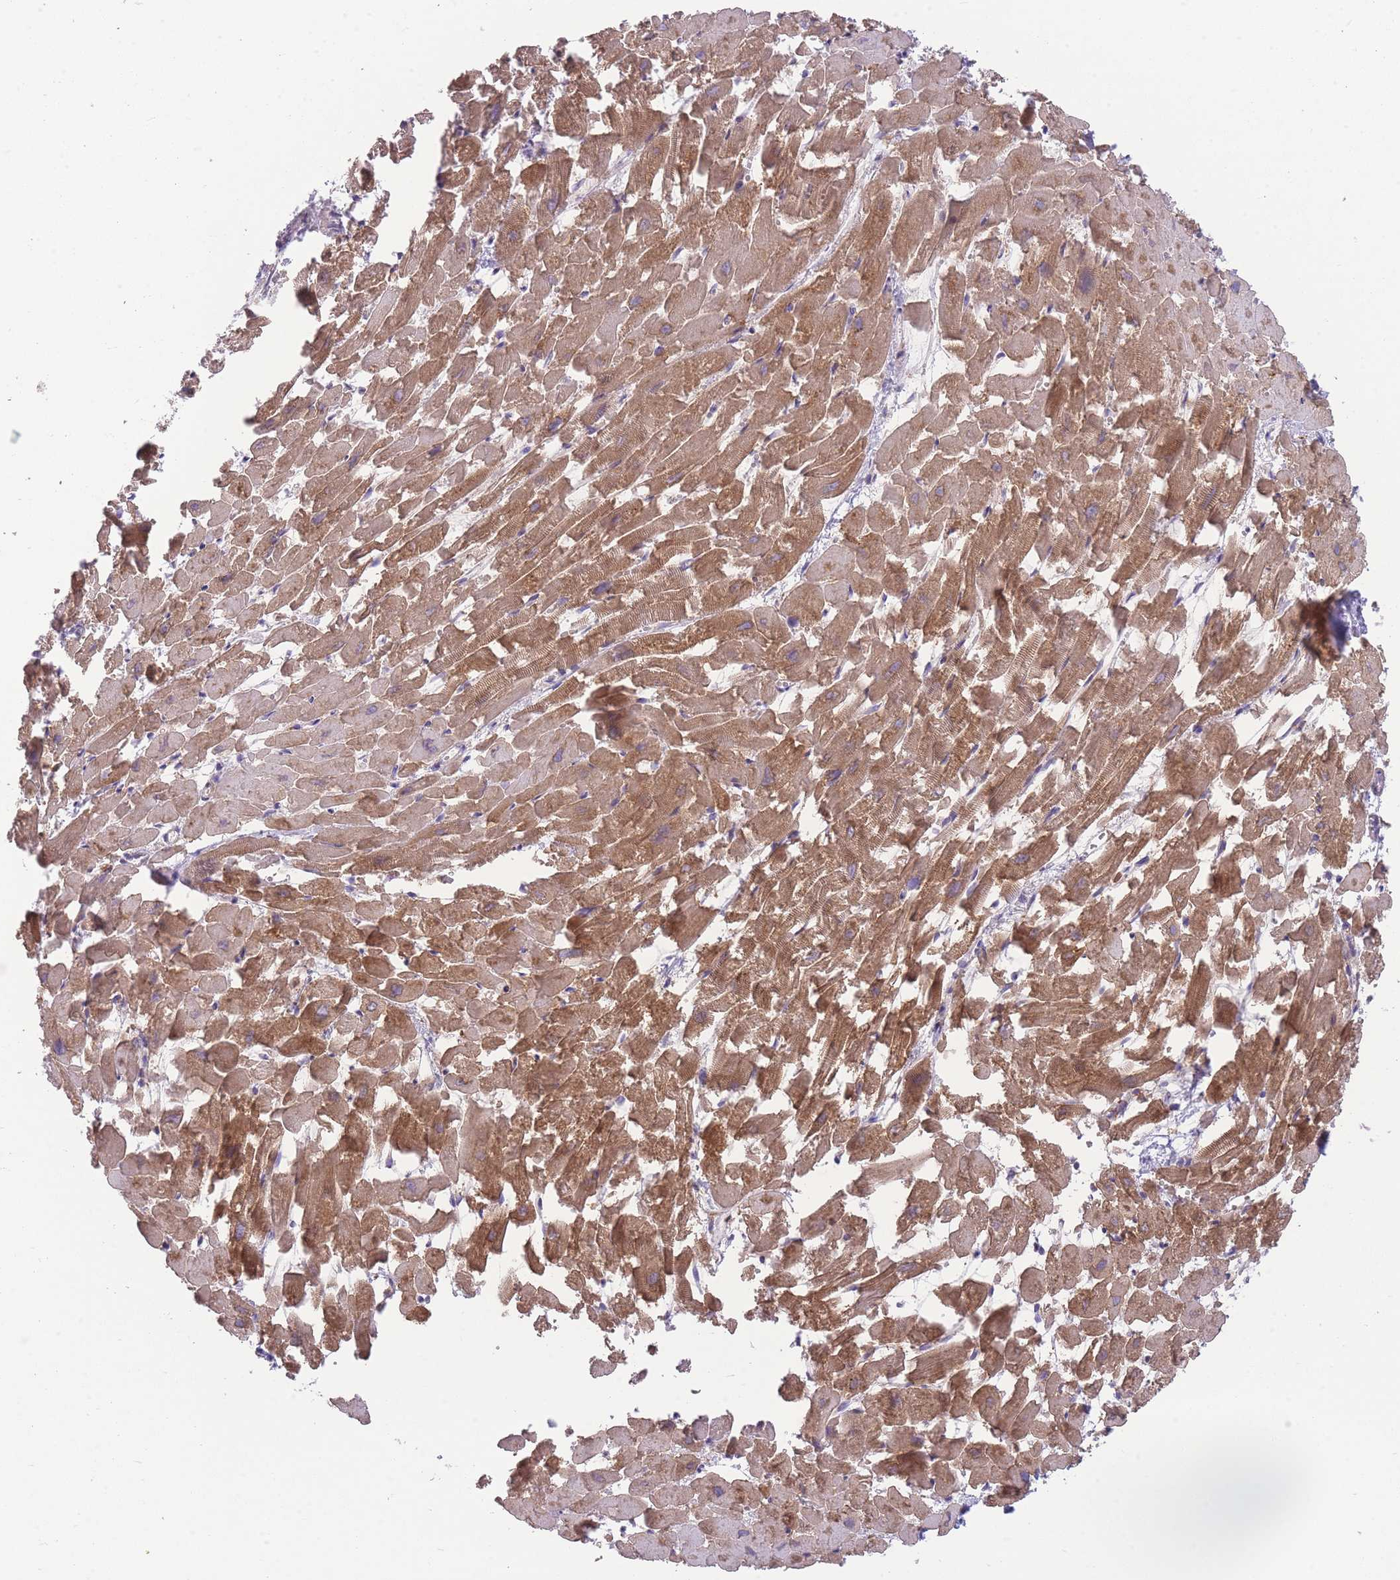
{"staining": {"intensity": "moderate", "quantity": ">75%", "location": "cytoplasmic/membranous"}, "tissue": "heart muscle", "cell_type": "Cardiomyocytes", "image_type": "normal", "snomed": [{"axis": "morphology", "description": "Normal tissue, NOS"}, {"axis": "topography", "description": "Heart"}], "caption": "IHC image of unremarkable heart muscle: human heart muscle stained using immunohistochemistry (IHC) reveals medium levels of moderate protein expression localized specifically in the cytoplasmic/membranous of cardiomyocytes, appearing as a cytoplasmic/membranous brown color.", "gene": "PRKAR1A", "patient": {"sex": "female", "age": 64}}